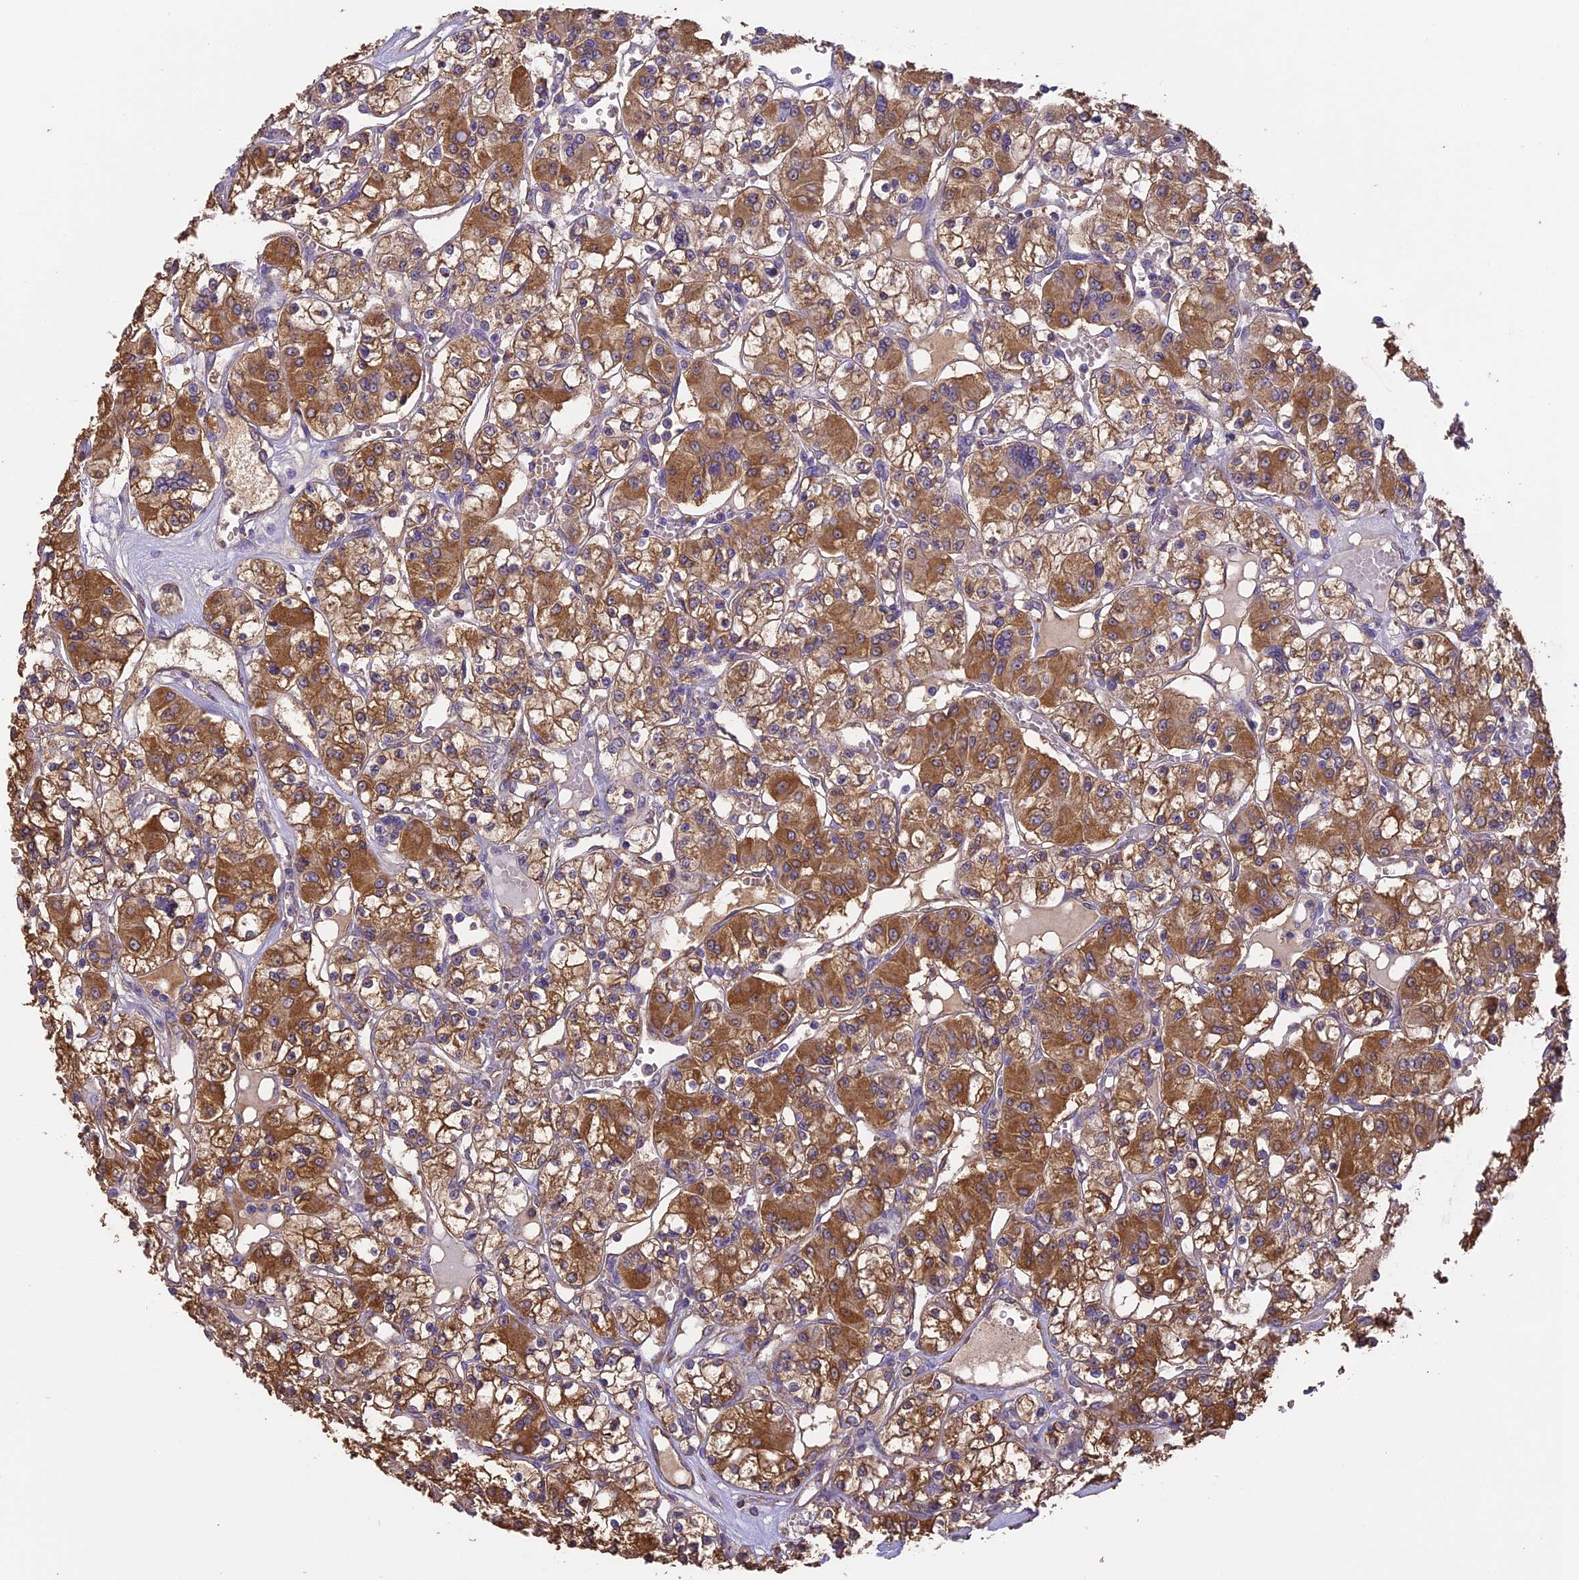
{"staining": {"intensity": "moderate", "quantity": ">75%", "location": "cytoplasmic/membranous"}, "tissue": "renal cancer", "cell_type": "Tumor cells", "image_type": "cancer", "snomed": [{"axis": "morphology", "description": "Adenocarcinoma, NOS"}, {"axis": "topography", "description": "Kidney"}], "caption": "Protein expression analysis of renal adenocarcinoma exhibits moderate cytoplasmic/membranous staining in approximately >75% of tumor cells.", "gene": "ARHGAP19", "patient": {"sex": "female", "age": 59}}